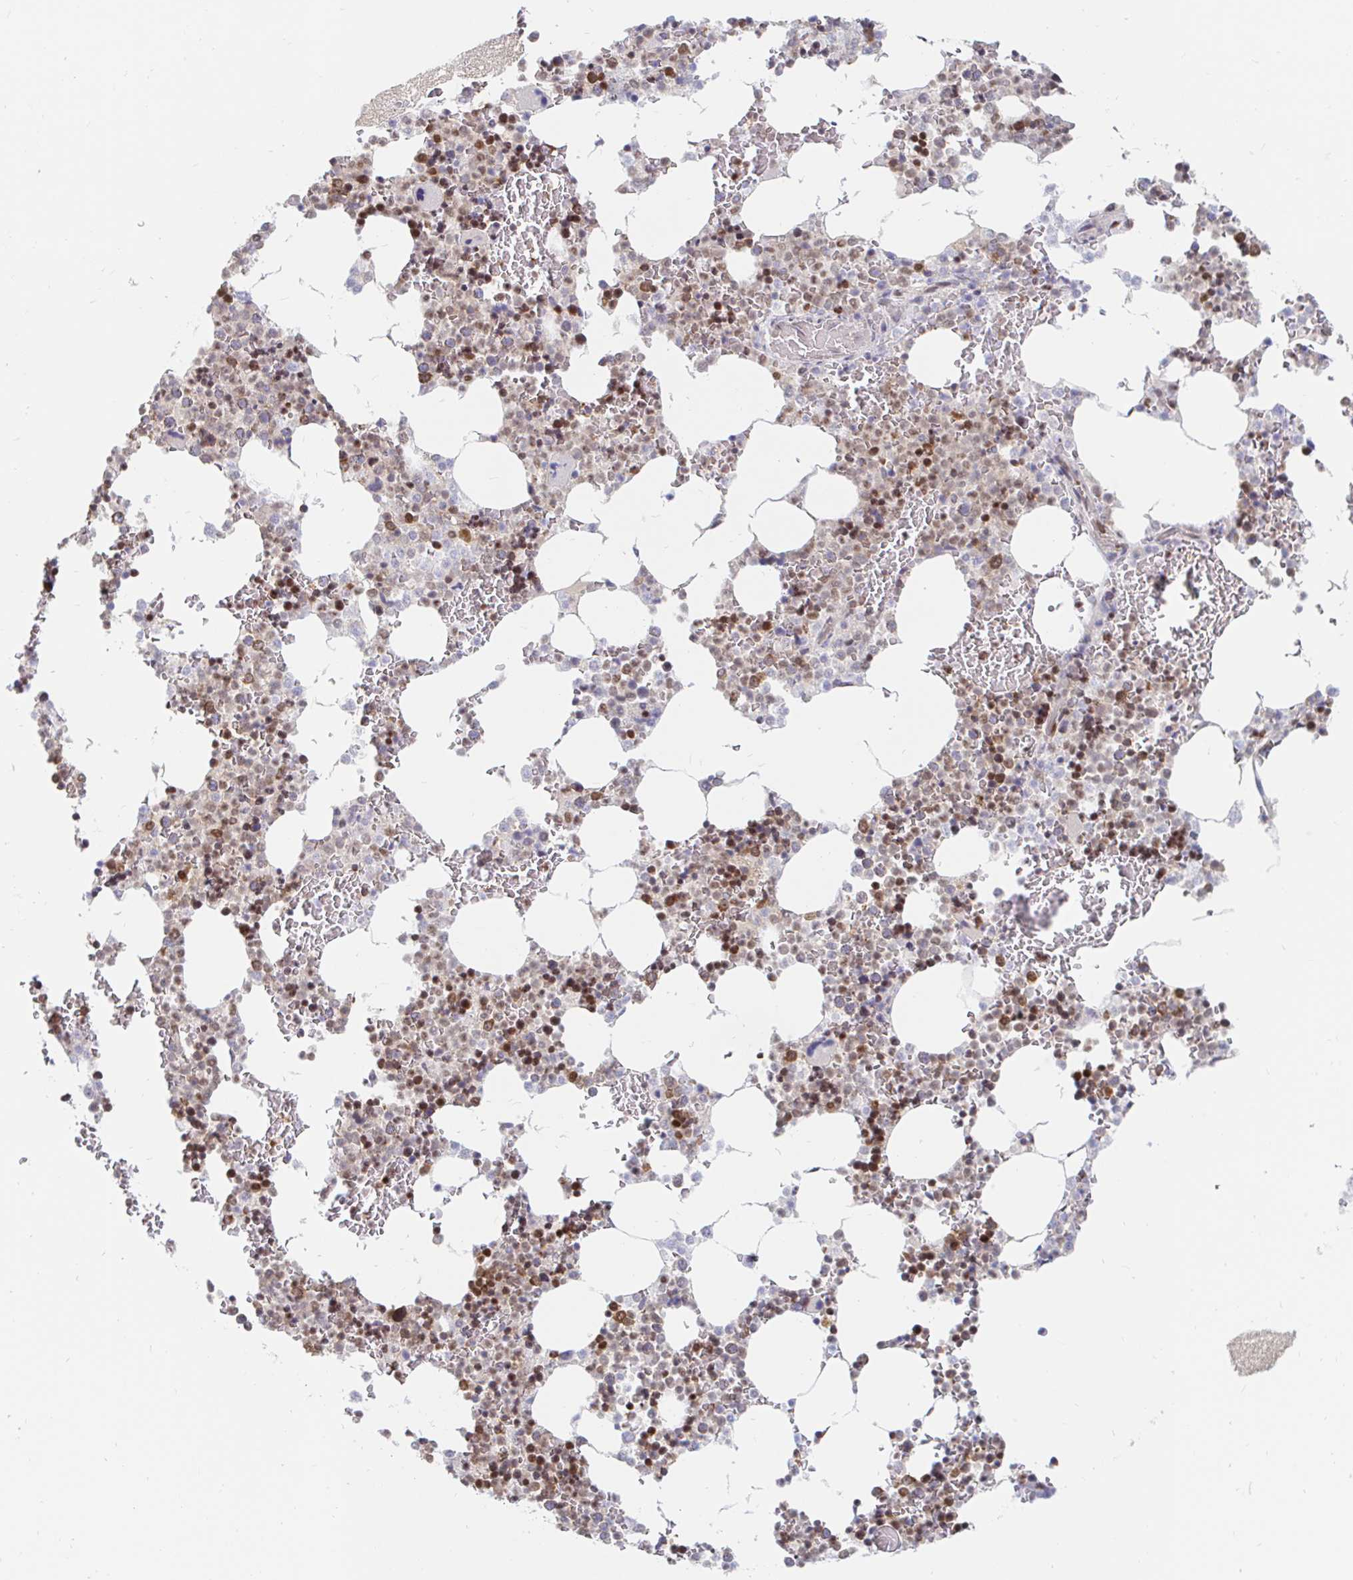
{"staining": {"intensity": "moderate", "quantity": "25%-75%", "location": "nuclear"}, "tissue": "bone marrow", "cell_type": "Hematopoietic cells", "image_type": "normal", "snomed": [{"axis": "morphology", "description": "Normal tissue, NOS"}, {"axis": "topography", "description": "Bone marrow"}], "caption": "DAB (3,3'-diaminobenzidine) immunohistochemical staining of unremarkable human bone marrow demonstrates moderate nuclear protein expression in approximately 25%-75% of hematopoietic cells. Using DAB (brown) and hematoxylin (blue) stains, captured at high magnification using brightfield microscopy.", "gene": "RBMXL1", "patient": {"sex": "female", "age": 42}}